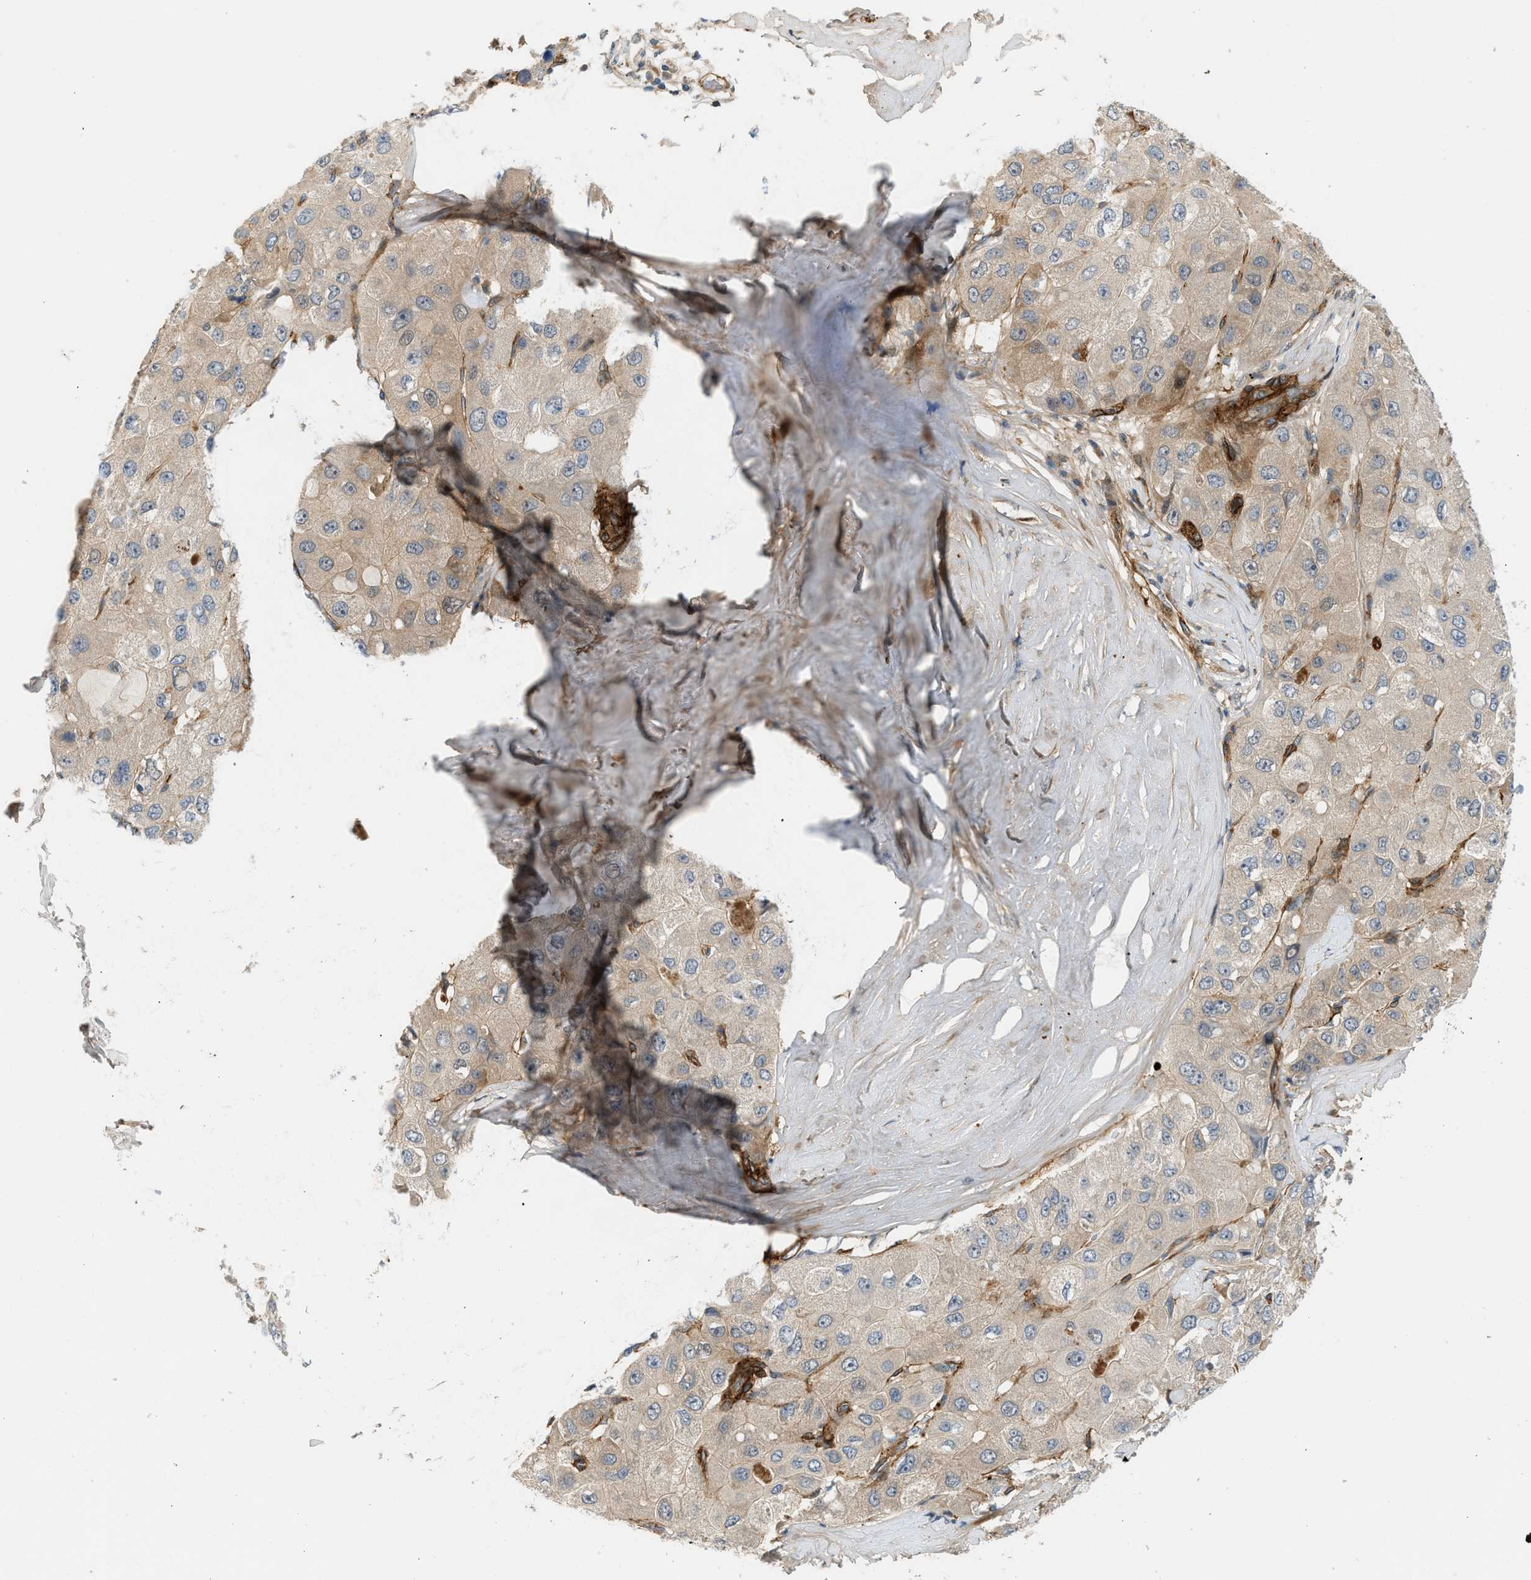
{"staining": {"intensity": "weak", "quantity": ">75%", "location": "cytoplasmic/membranous"}, "tissue": "liver cancer", "cell_type": "Tumor cells", "image_type": "cancer", "snomed": [{"axis": "morphology", "description": "Carcinoma, Hepatocellular, NOS"}, {"axis": "topography", "description": "Liver"}], "caption": "A high-resolution histopathology image shows immunohistochemistry (IHC) staining of liver hepatocellular carcinoma, which reveals weak cytoplasmic/membranous positivity in approximately >75% of tumor cells.", "gene": "EDNRA", "patient": {"sex": "male", "age": 80}}